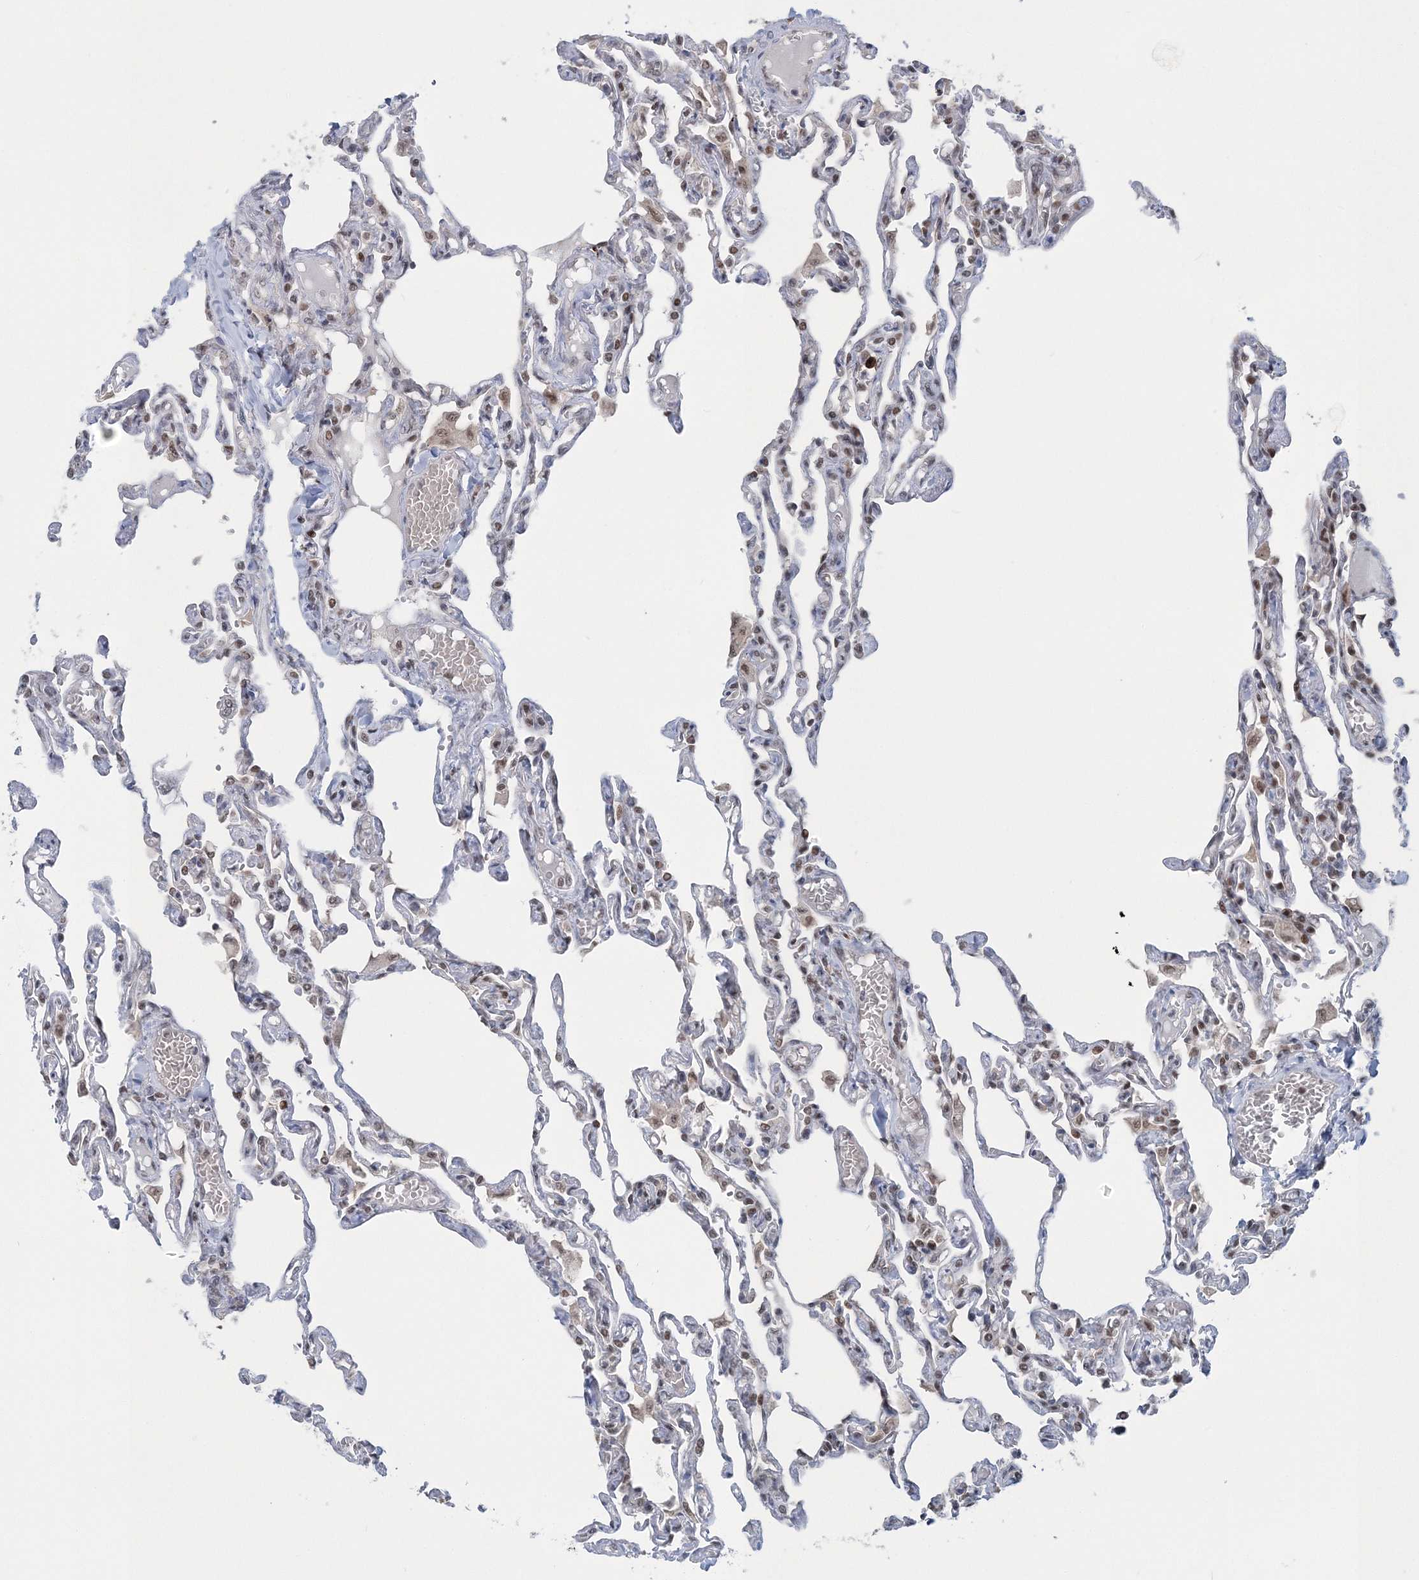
{"staining": {"intensity": "weak", "quantity": ">75%", "location": "nuclear"}, "tissue": "lung", "cell_type": "Alveolar cells", "image_type": "normal", "snomed": [{"axis": "morphology", "description": "Normal tissue, NOS"}, {"axis": "topography", "description": "Lung"}], "caption": "This image exhibits unremarkable lung stained with IHC to label a protein in brown. The nuclear of alveolar cells show weak positivity for the protein. Nuclei are counter-stained blue.", "gene": "PDS5A", "patient": {"sex": "male", "age": 21}}